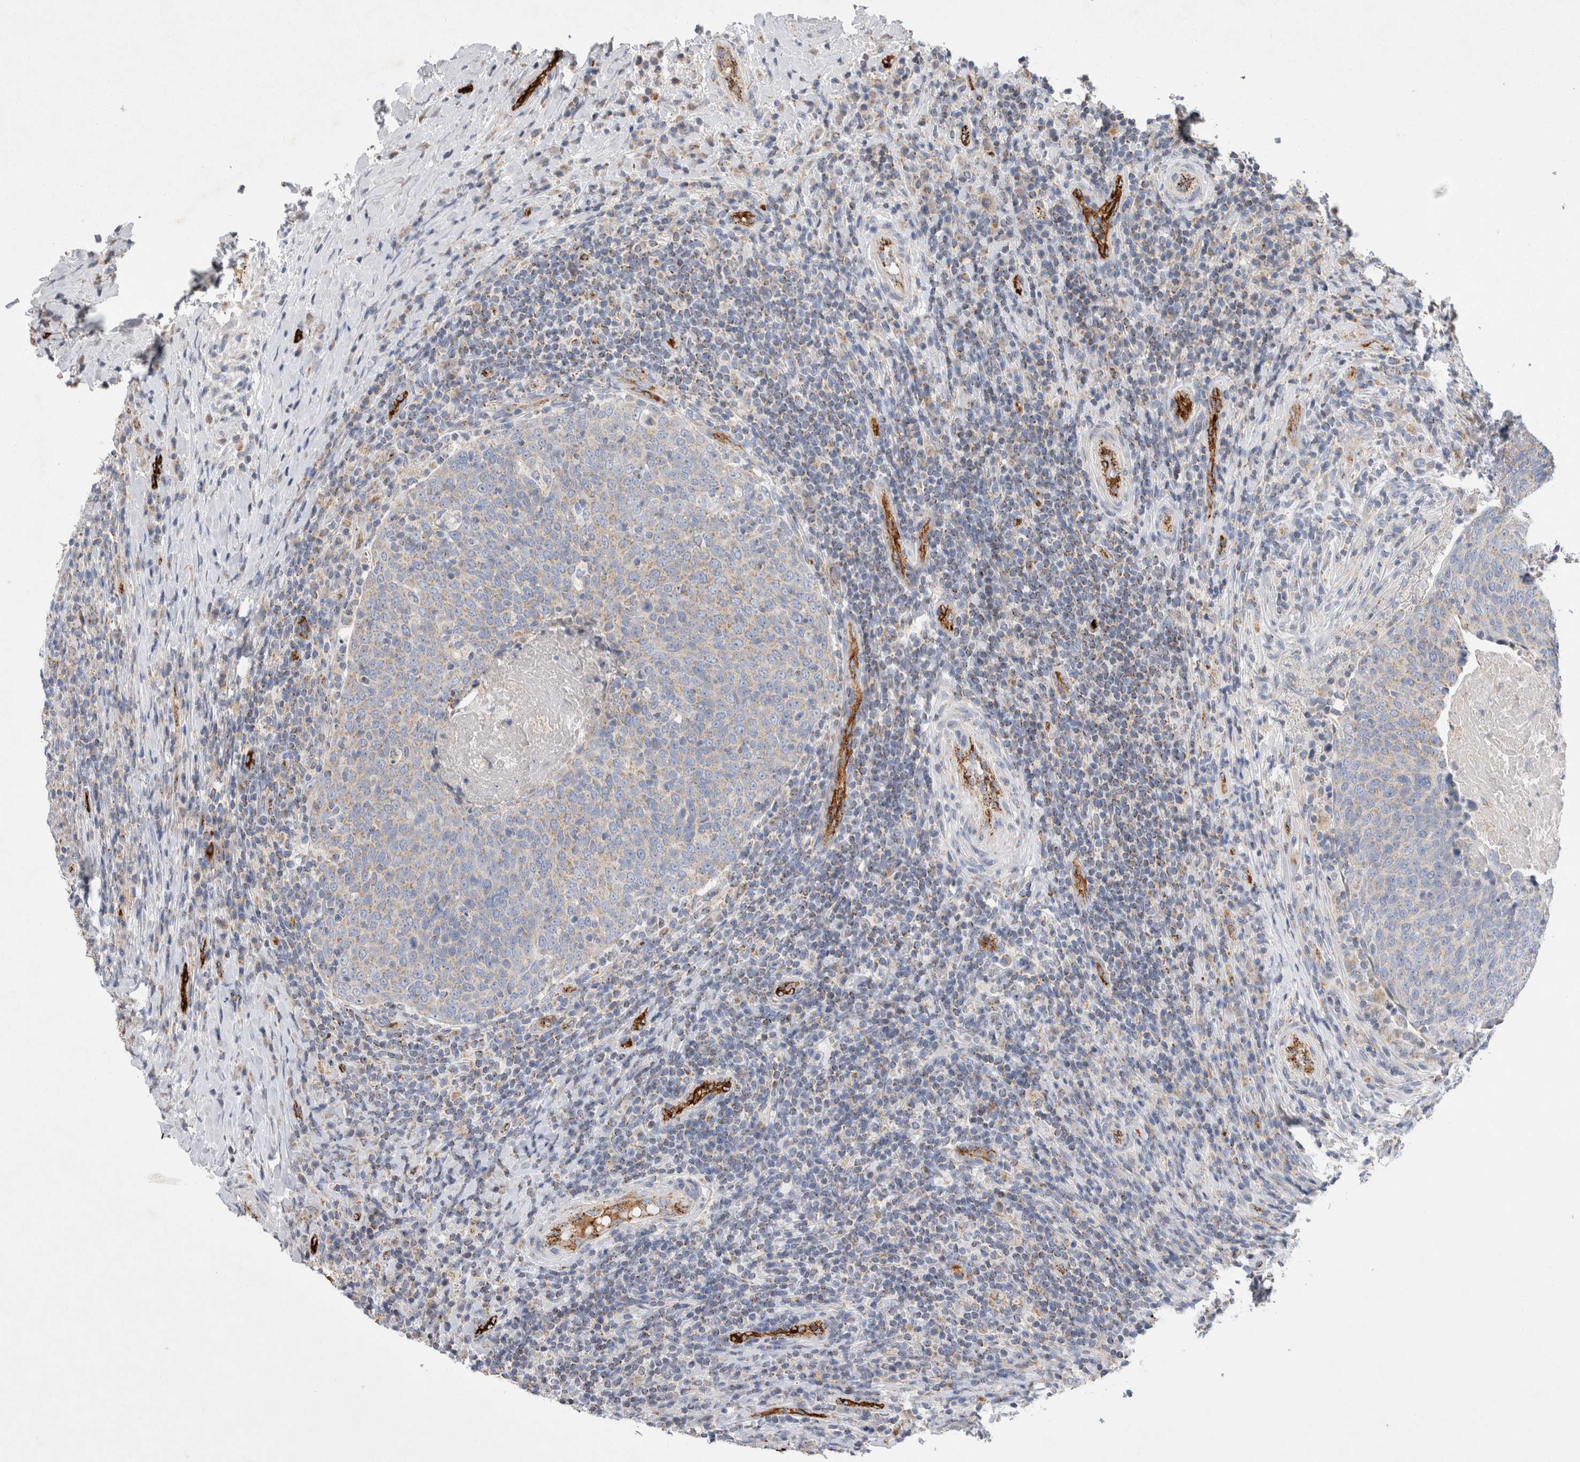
{"staining": {"intensity": "weak", "quantity": "25%-75%", "location": "cytoplasmic/membranous"}, "tissue": "head and neck cancer", "cell_type": "Tumor cells", "image_type": "cancer", "snomed": [{"axis": "morphology", "description": "Squamous cell carcinoma, NOS"}, {"axis": "morphology", "description": "Squamous cell carcinoma, metastatic, NOS"}, {"axis": "topography", "description": "Lymph node"}, {"axis": "topography", "description": "Head-Neck"}], "caption": "Immunohistochemical staining of head and neck cancer exhibits low levels of weak cytoplasmic/membranous protein staining in about 25%-75% of tumor cells.", "gene": "IARS2", "patient": {"sex": "male", "age": 62}}